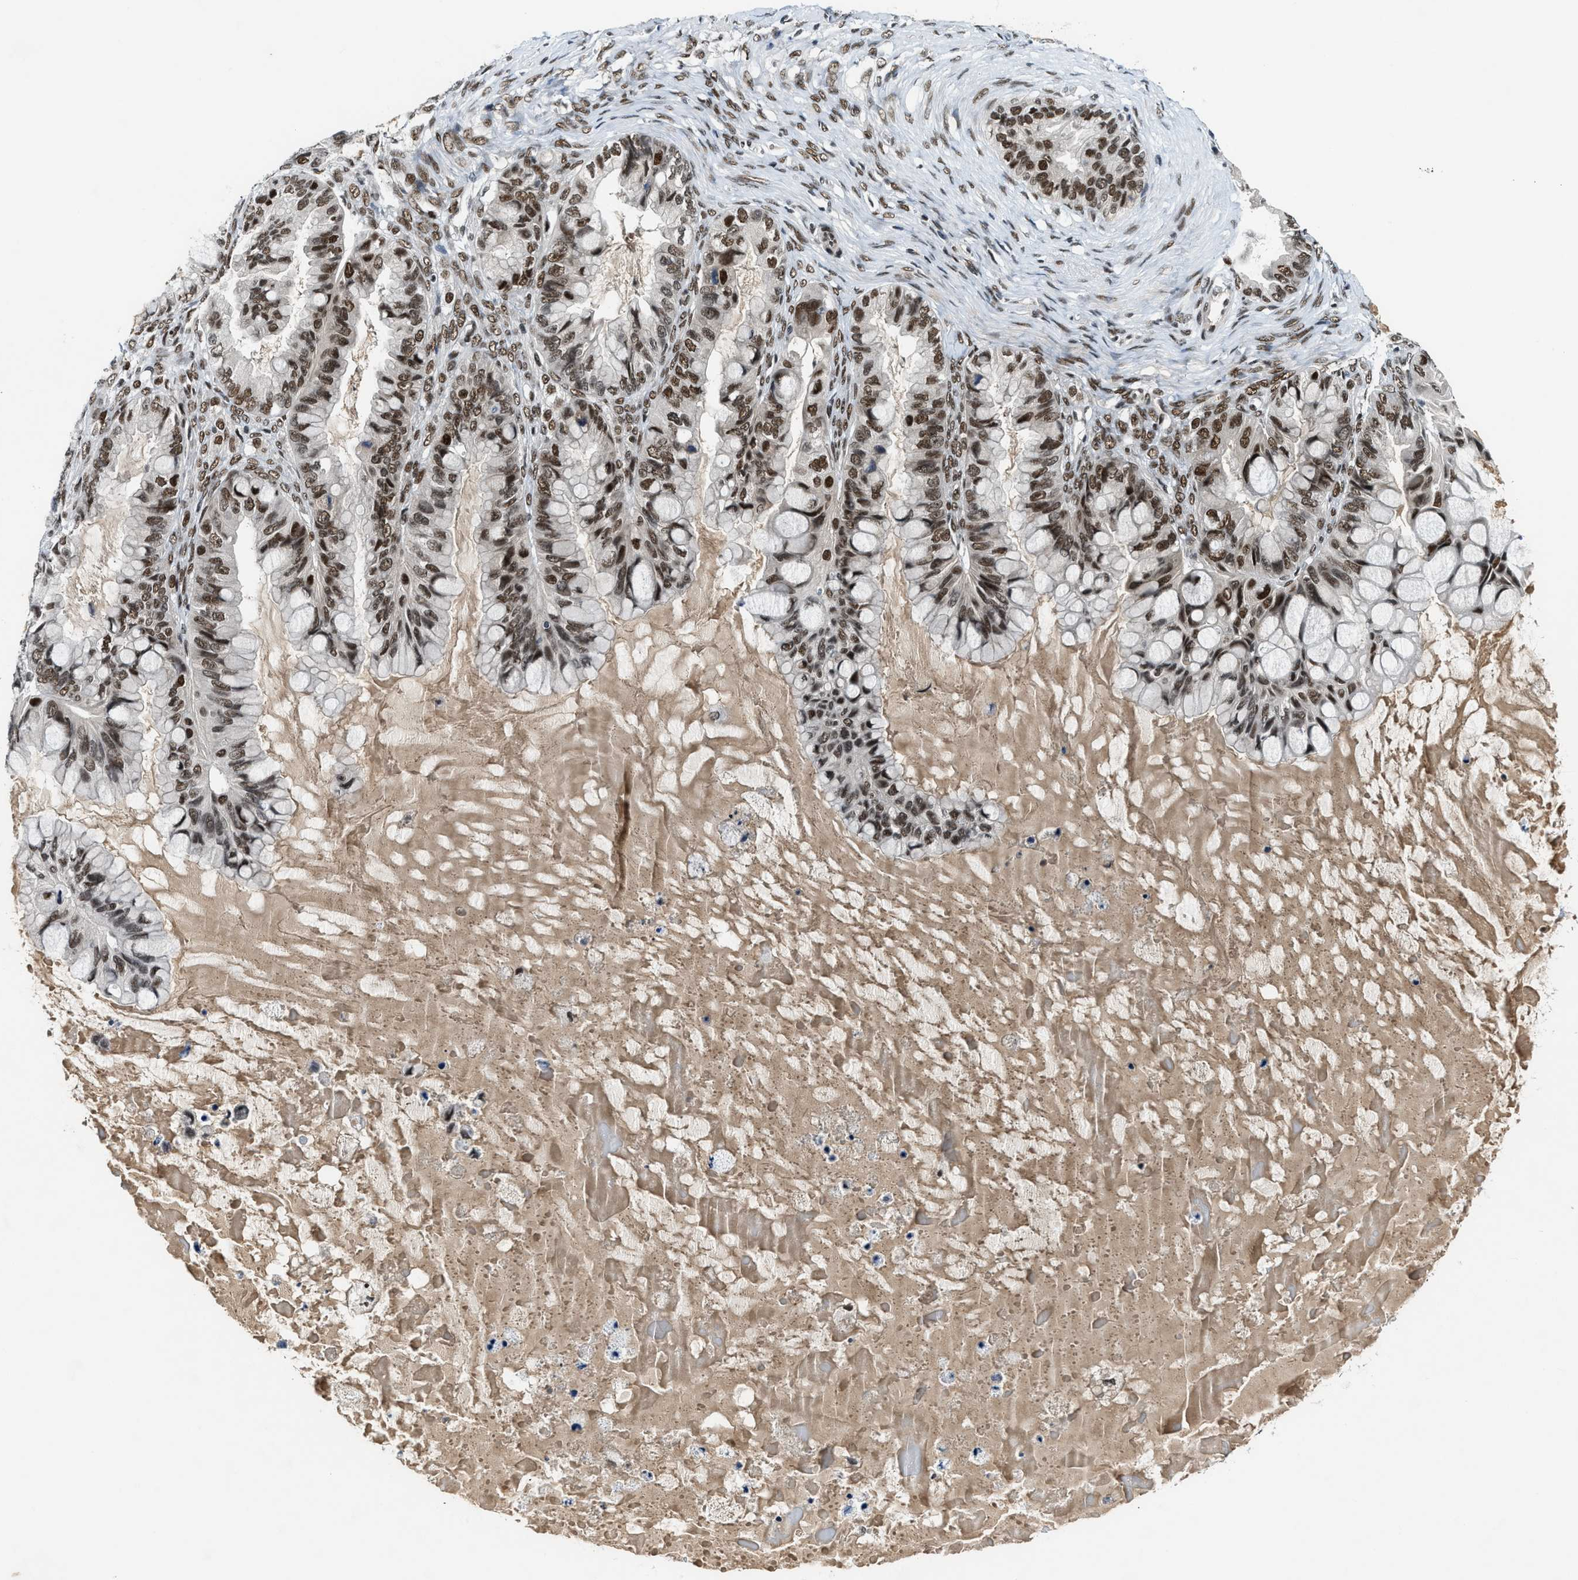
{"staining": {"intensity": "moderate", "quantity": ">75%", "location": "nuclear"}, "tissue": "ovarian cancer", "cell_type": "Tumor cells", "image_type": "cancer", "snomed": [{"axis": "morphology", "description": "Cystadenocarcinoma, mucinous, NOS"}, {"axis": "topography", "description": "Ovary"}], "caption": "An IHC photomicrograph of neoplastic tissue is shown. Protein staining in brown highlights moderate nuclear positivity in ovarian mucinous cystadenocarcinoma within tumor cells.", "gene": "NCOA1", "patient": {"sex": "female", "age": 80}}